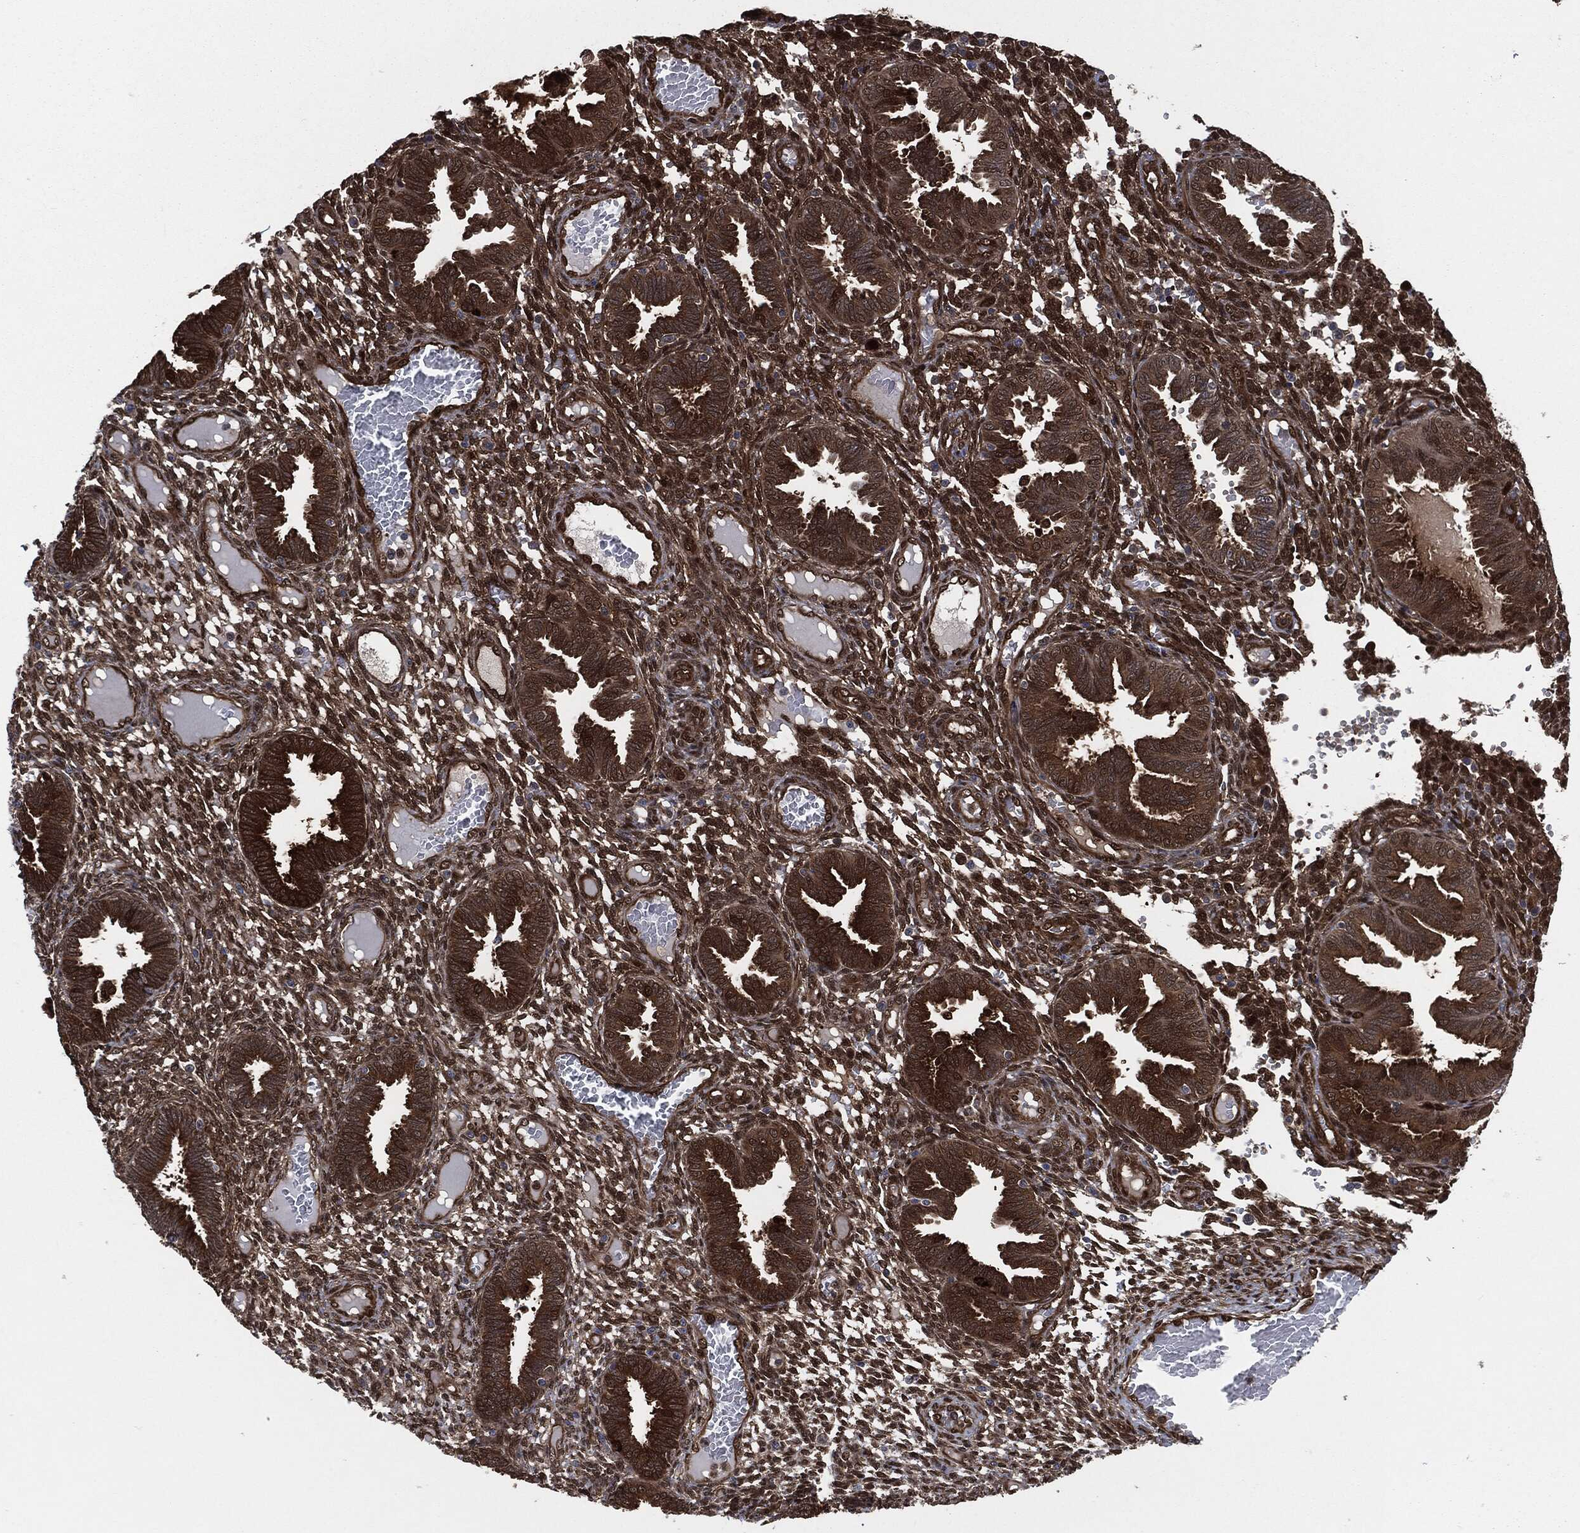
{"staining": {"intensity": "strong", "quantity": ">75%", "location": "nuclear"}, "tissue": "endometrium", "cell_type": "Cells in endometrial stroma", "image_type": "normal", "snomed": [{"axis": "morphology", "description": "Normal tissue, NOS"}, {"axis": "topography", "description": "Endometrium"}], "caption": "Immunohistochemistry (IHC) (DAB (3,3'-diaminobenzidine)) staining of normal human endometrium exhibits strong nuclear protein staining in about >75% of cells in endometrial stroma. Immunohistochemistry stains the protein in brown and the nuclei are stained blue.", "gene": "DCTN1", "patient": {"sex": "female", "age": 42}}